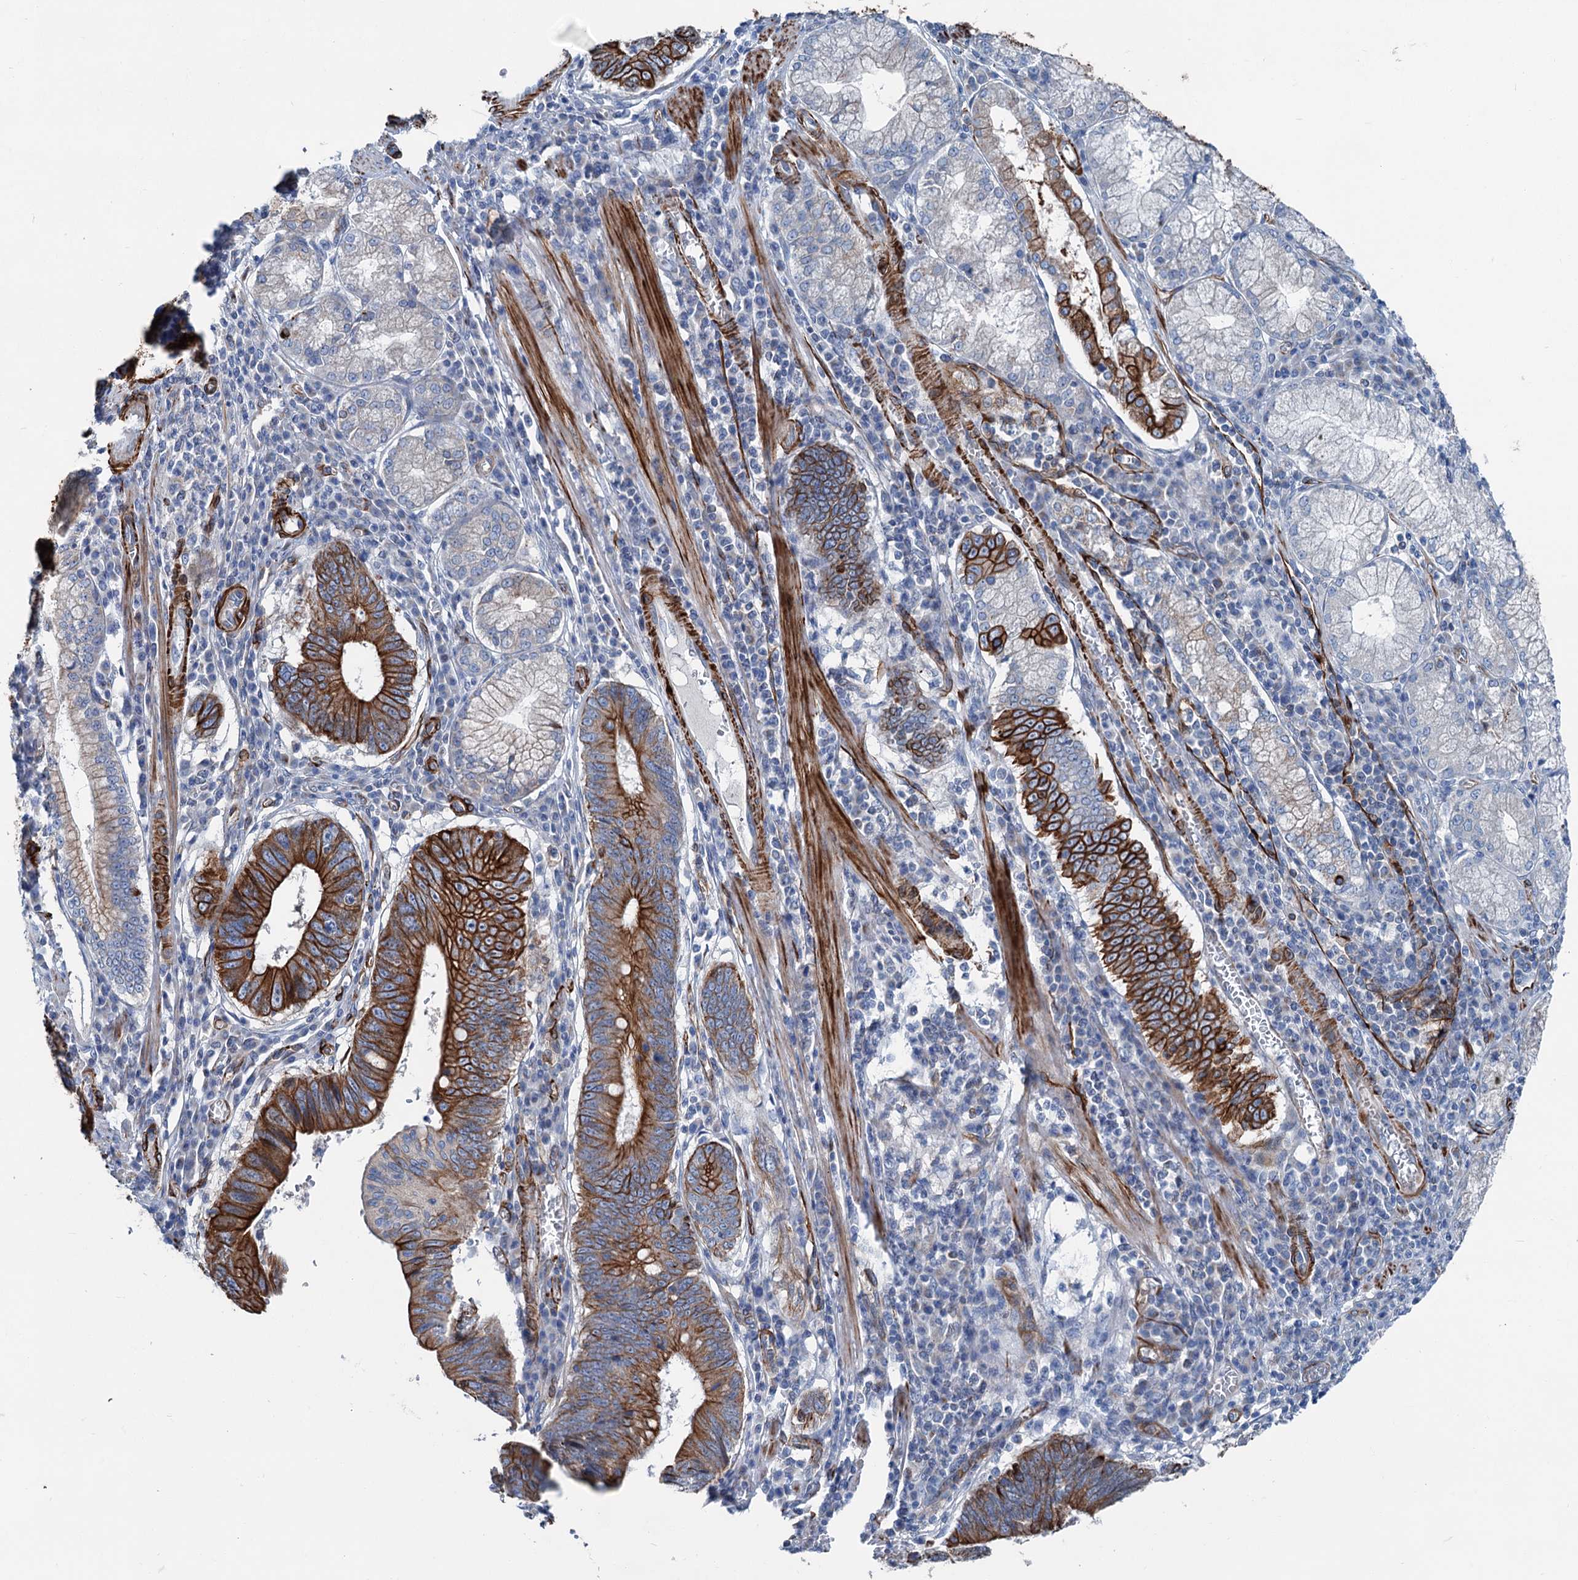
{"staining": {"intensity": "strong", "quantity": "25%-75%", "location": "cytoplasmic/membranous"}, "tissue": "stomach cancer", "cell_type": "Tumor cells", "image_type": "cancer", "snomed": [{"axis": "morphology", "description": "Adenocarcinoma, NOS"}, {"axis": "topography", "description": "Stomach"}], "caption": "Stomach adenocarcinoma stained with a brown dye reveals strong cytoplasmic/membranous positive expression in about 25%-75% of tumor cells.", "gene": "CALCOCO1", "patient": {"sex": "male", "age": 59}}